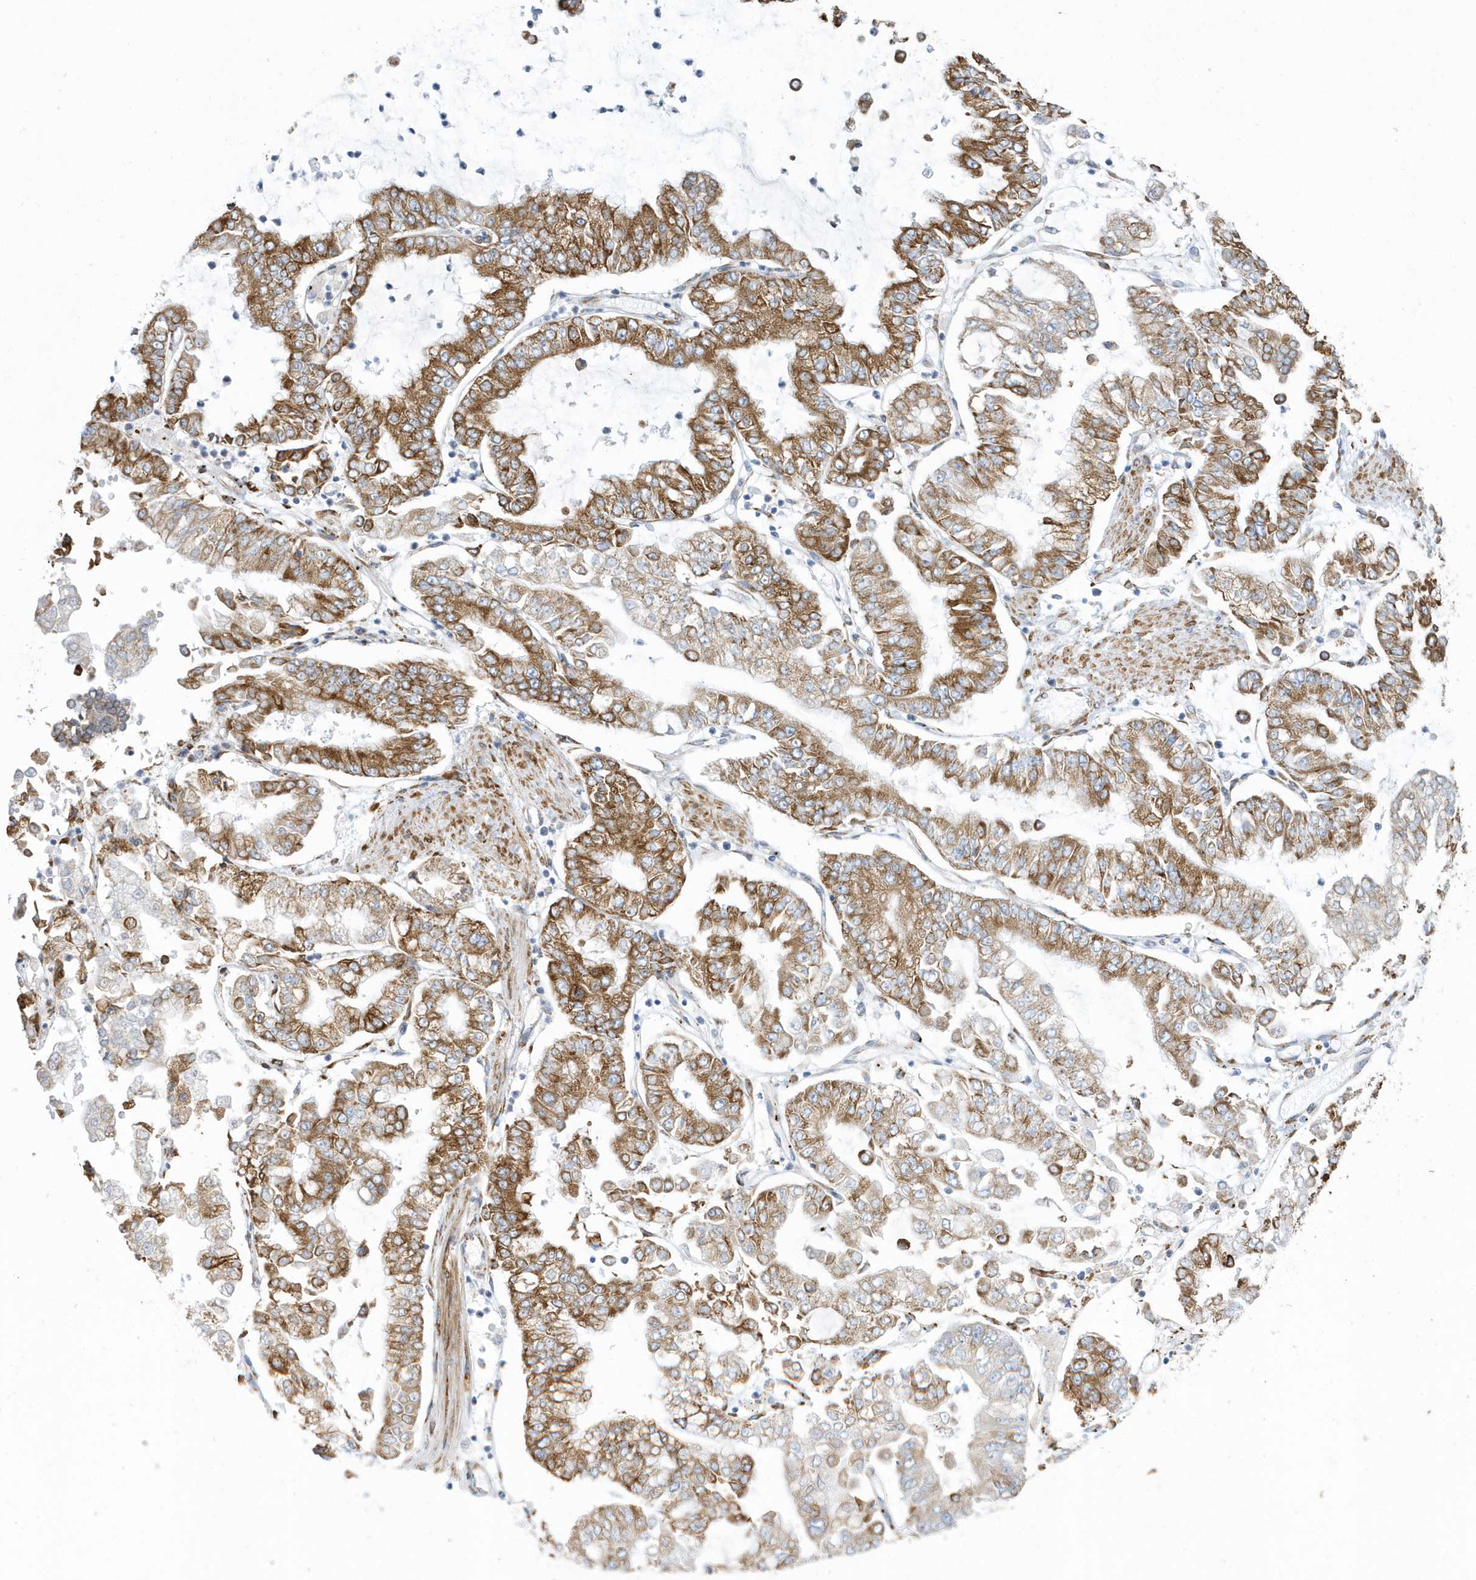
{"staining": {"intensity": "moderate", "quantity": "25%-75%", "location": "cytoplasmic/membranous"}, "tissue": "stomach cancer", "cell_type": "Tumor cells", "image_type": "cancer", "snomed": [{"axis": "morphology", "description": "Adenocarcinoma, NOS"}, {"axis": "topography", "description": "Stomach"}], "caption": "A brown stain shows moderate cytoplasmic/membranous staining of a protein in stomach adenocarcinoma tumor cells. Using DAB (3,3'-diaminobenzidine) (brown) and hematoxylin (blue) stains, captured at high magnification using brightfield microscopy.", "gene": "DCAF1", "patient": {"sex": "male", "age": 76}}